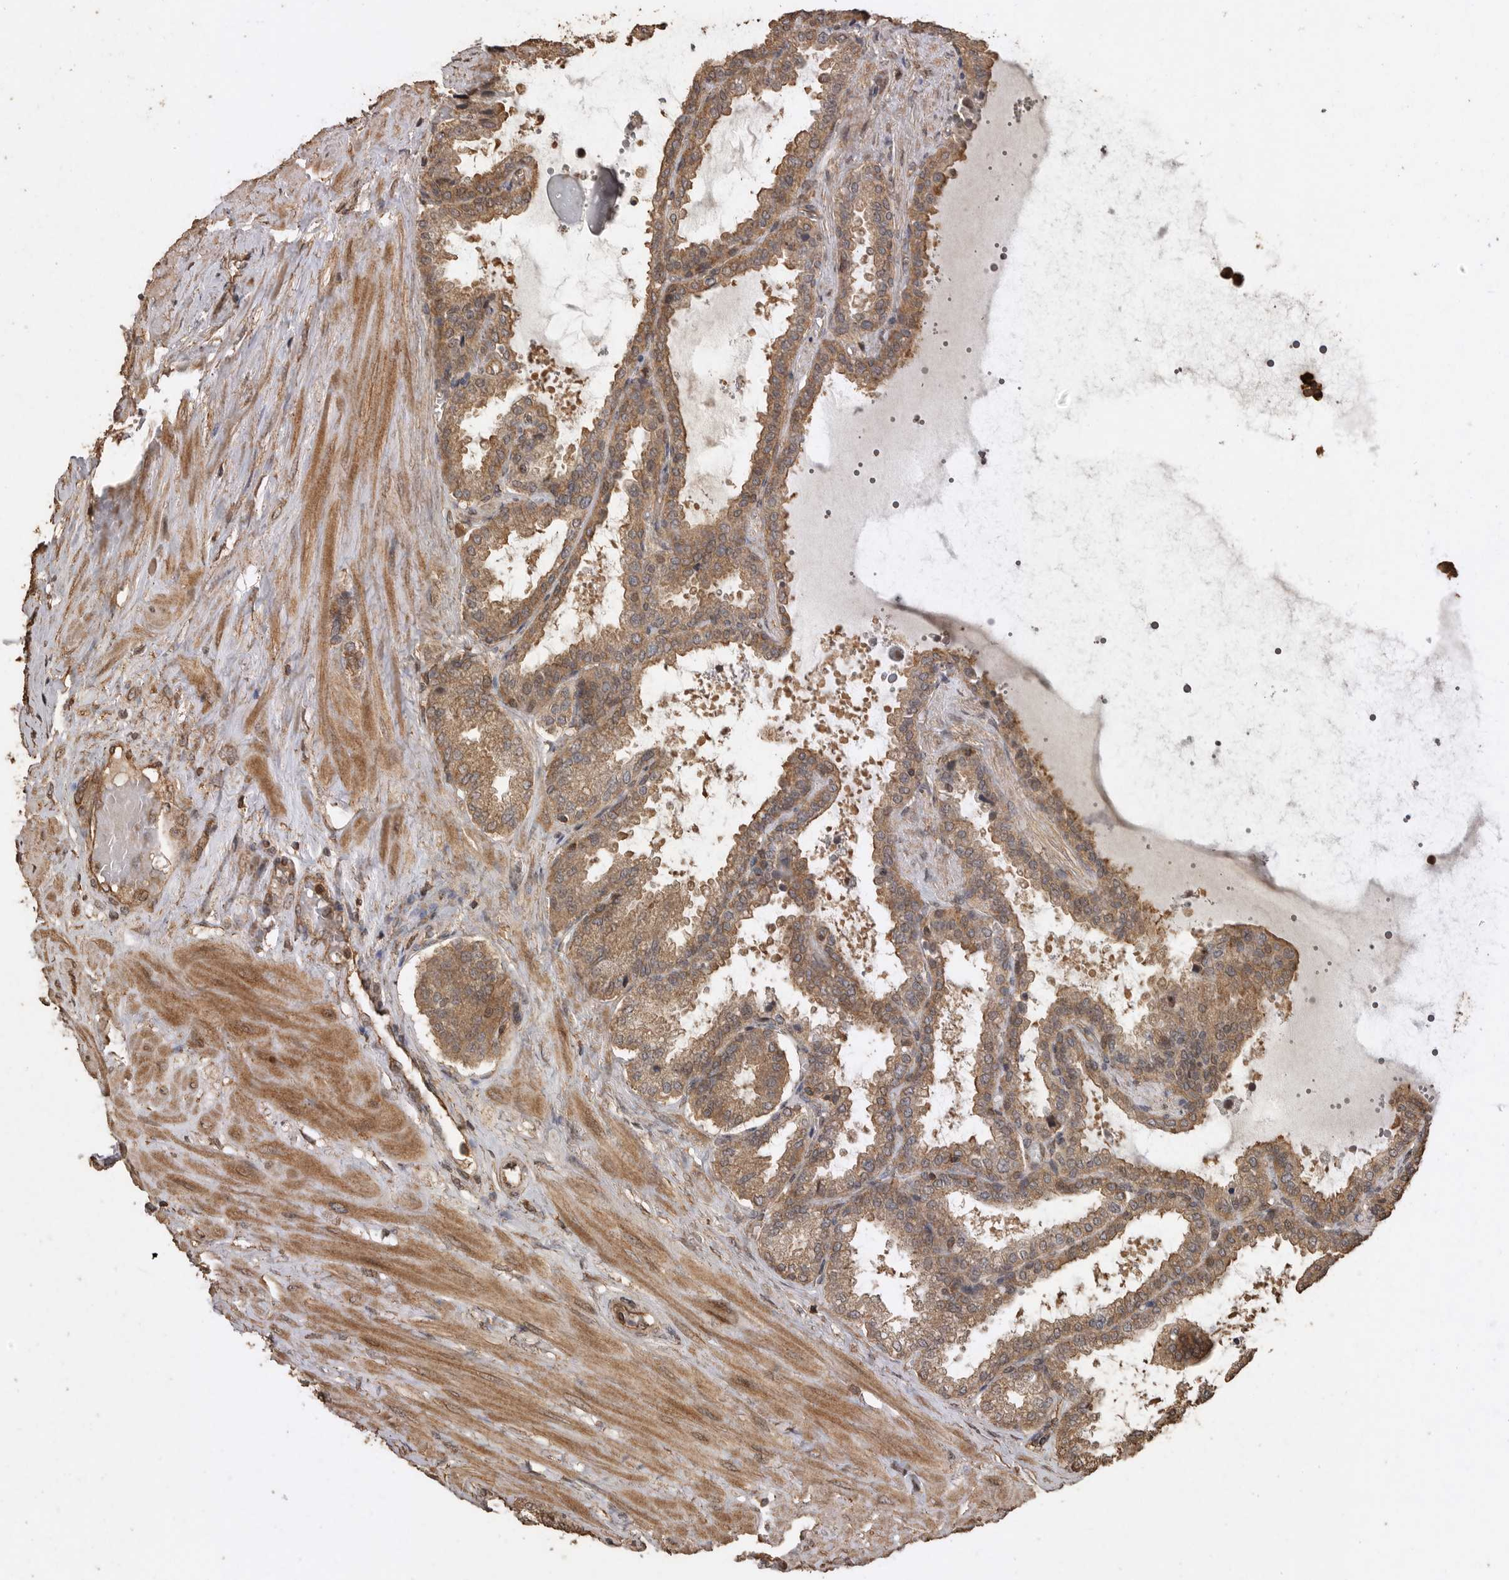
{"staining": {"intensity": "moderate", "quantity": ">75%", "location": "cytoplasmic/membranous"}, "tissue": "seminal vesicle", "cell_type": "Glandular cells", "image_type": "normal", "snomed": [{"axis": "morphology", "description": "Normal tissue, NOS"}, {"axis": "topography", "description": "Seminal veicle"}], "caption": "Immunohistochemistry histopathology image of unremarkable human seminal vesicle stained for a protein (brown), which displays medium levels of moderate cytoplasmic/membranous expression in about >75% of glandular cells.", "gene": "PINK1", "patient": {"sex": "male", "age": 46}}